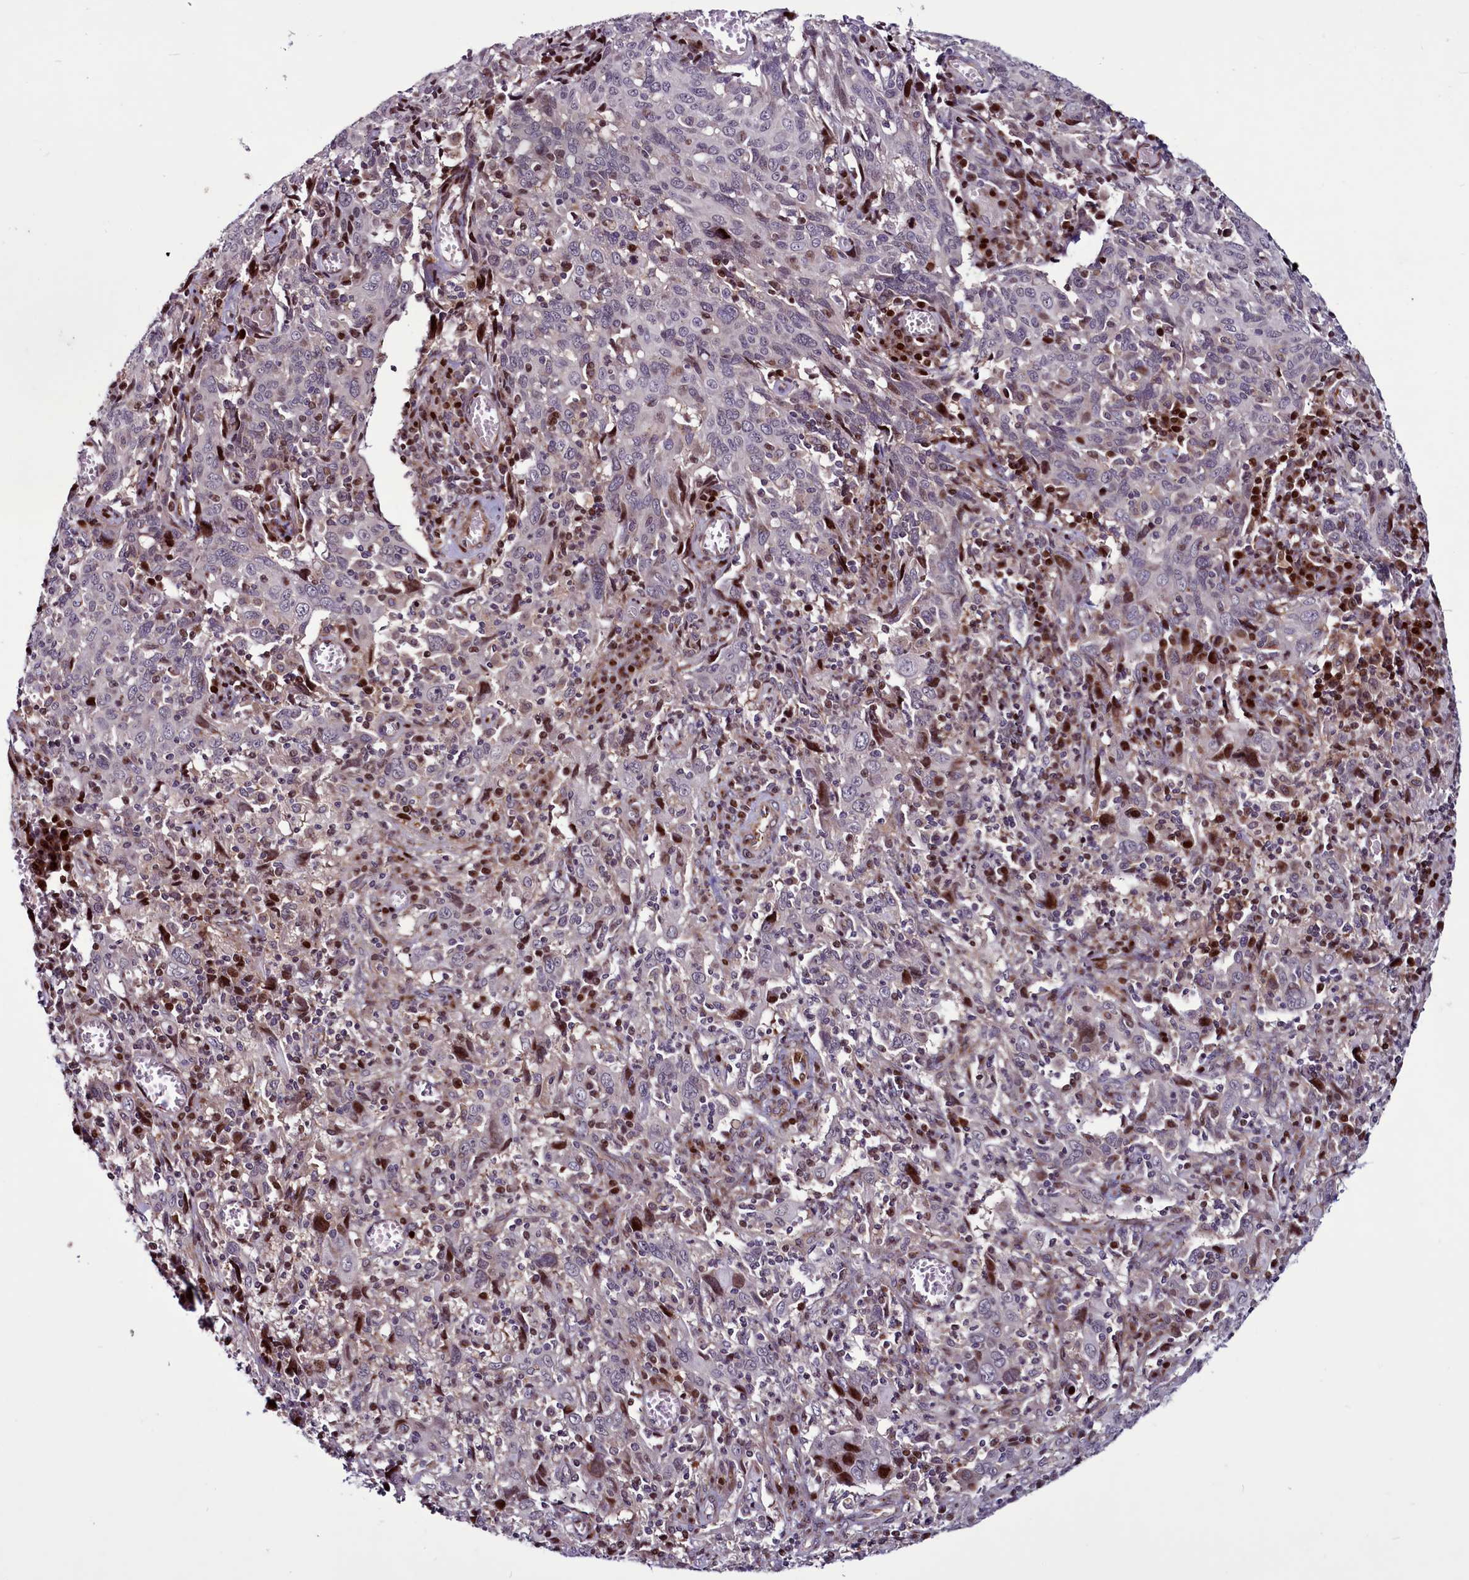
{"staining": {"intensity": "moderate", "quantity": "<25%", "location": "nuclear"}, "tissue": "cervical cancer", "cell_type": "Tumor cells", "image_type": "cancer", "snomed": [{"axis": "morphology", "description": "Squamous cell carcinoma, NOS"}, {"axis": "topography", "description": "Cervix"}], "caption": "Squamous cell carcinoma (cervical) stained for a protein exhibits moderate nuclear positivity in tumor cells. The staining was performed using DAB (3,3'-diaminobenzidine) to visualize the protein expression in brown, while the nuclei were stained in blue with hematoxylin (Magnification: 20x).", "gene": "WBP11", "patient": {"sex": "female", "age": 46}}